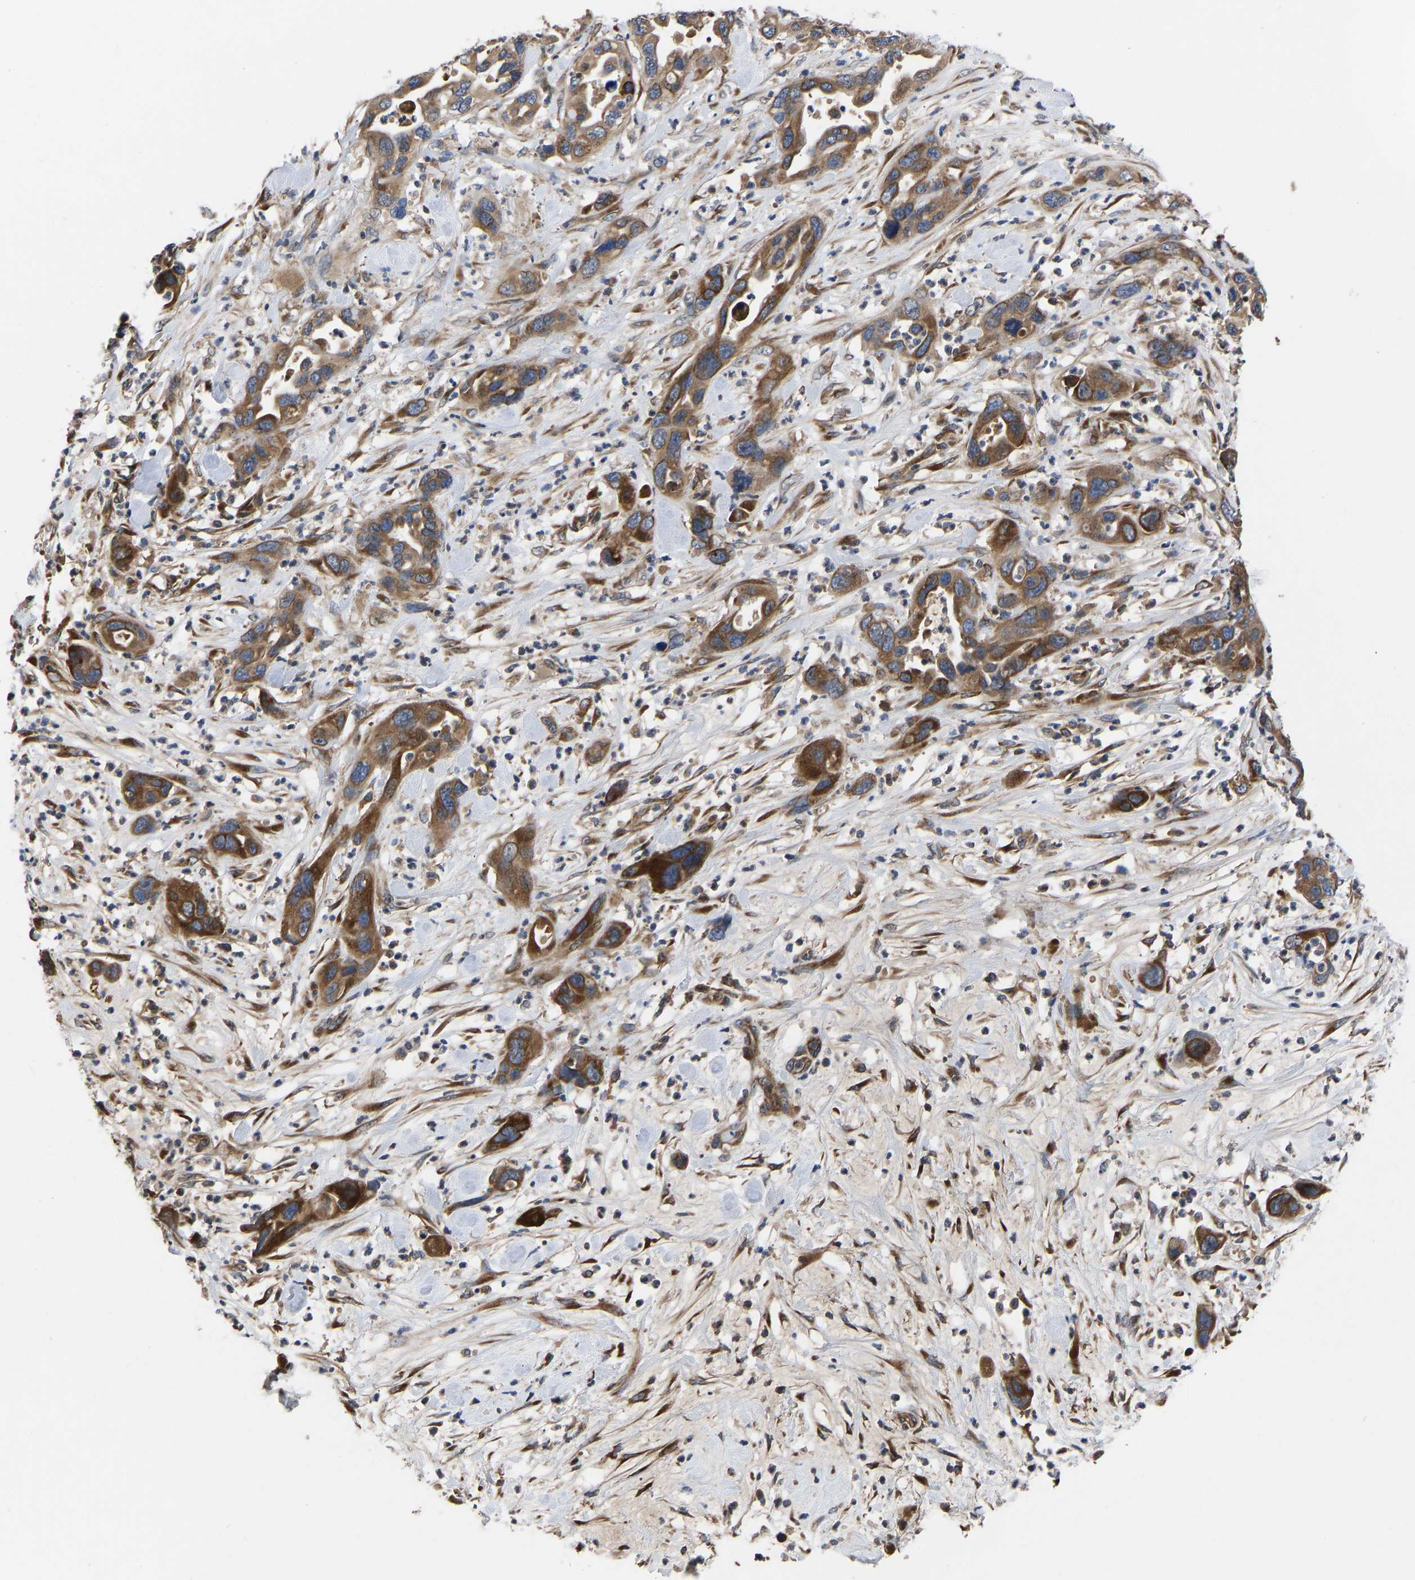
{"staining": {"intensity": "strong", "quantity": ">75%", "location": "cytoplasmic/membranous"}, "tissue": "pancreatic cancer", "cell_type": "Tumor cells", "image_type": "cancer", "snomed": [{"axis": "morphology", "description": "Adenocarcinoma, NOS"}, {"axis": "topography", "description": "Pancreas"}], "caption": "Immunohistochemical staining of adenocarcinoma (pancreatic) displays high levels of strong cytoplasmic/membranous protein positivity in approximately >75% of tumor cells.", "gene": "FRRS1", "patient": {"sex": "female", "age": 71}}